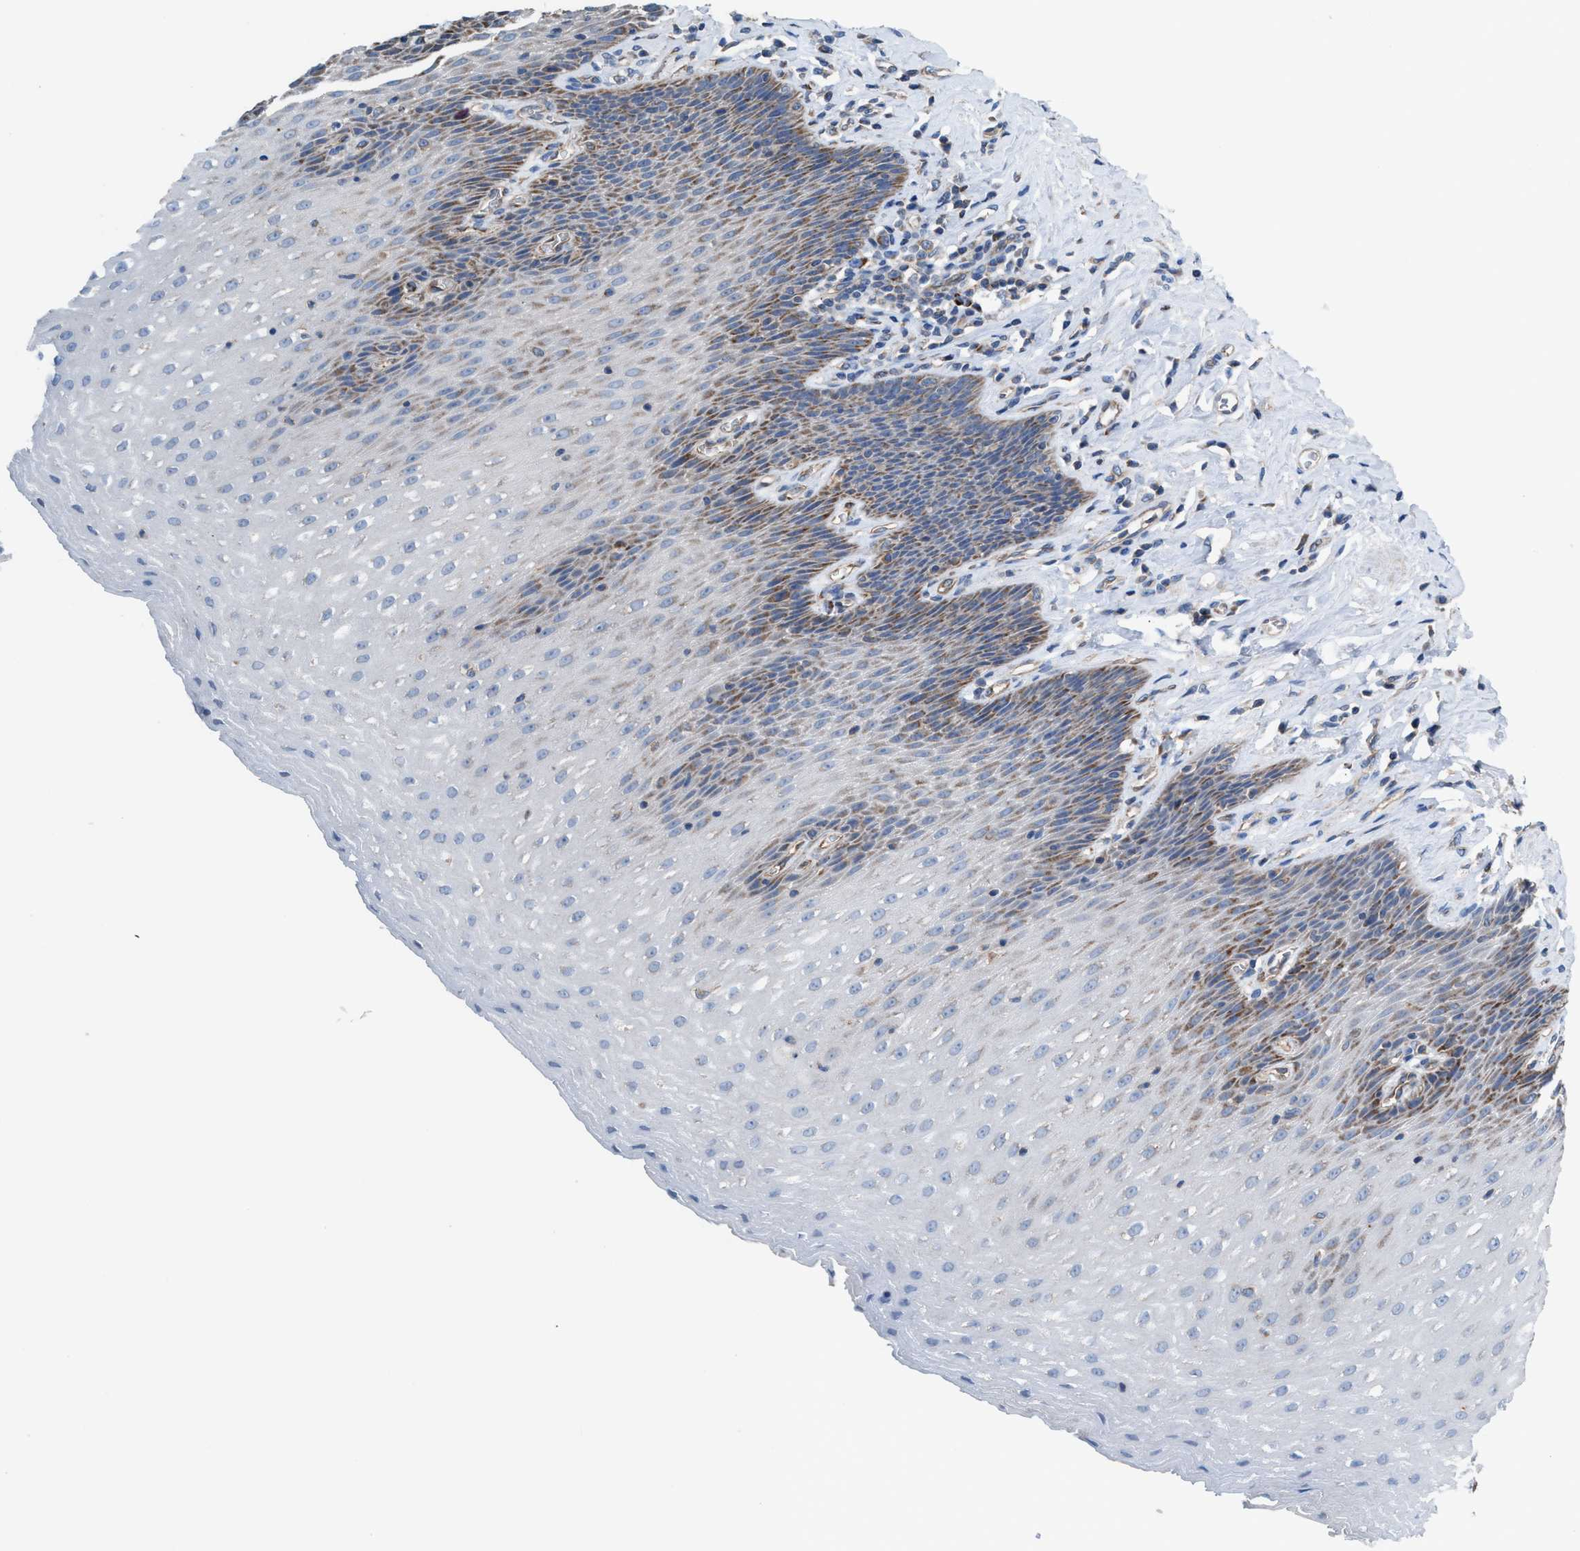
{"staining": {"intensity": "moderate", "quantity": "<25%", "location": "cytoplasmic/membranous"}, "tissue": "esophagus", "cell_type": "Squamous epithelial cells", "image_type": "normal", "snomed": [{"axis": "morphology", "description": "Normal tissue, NOS"}, {"axis": "topography", "description": "Esophagus"}], "caption": "Immunohistochemistry (IHC) of normal human esophagus shows low levels of moderate cytoplasmic/membranous positivity in about <25% of squamous epithelial cells.", "gene": "MRM1", "patient": {"sex": "female", "age": 61}}